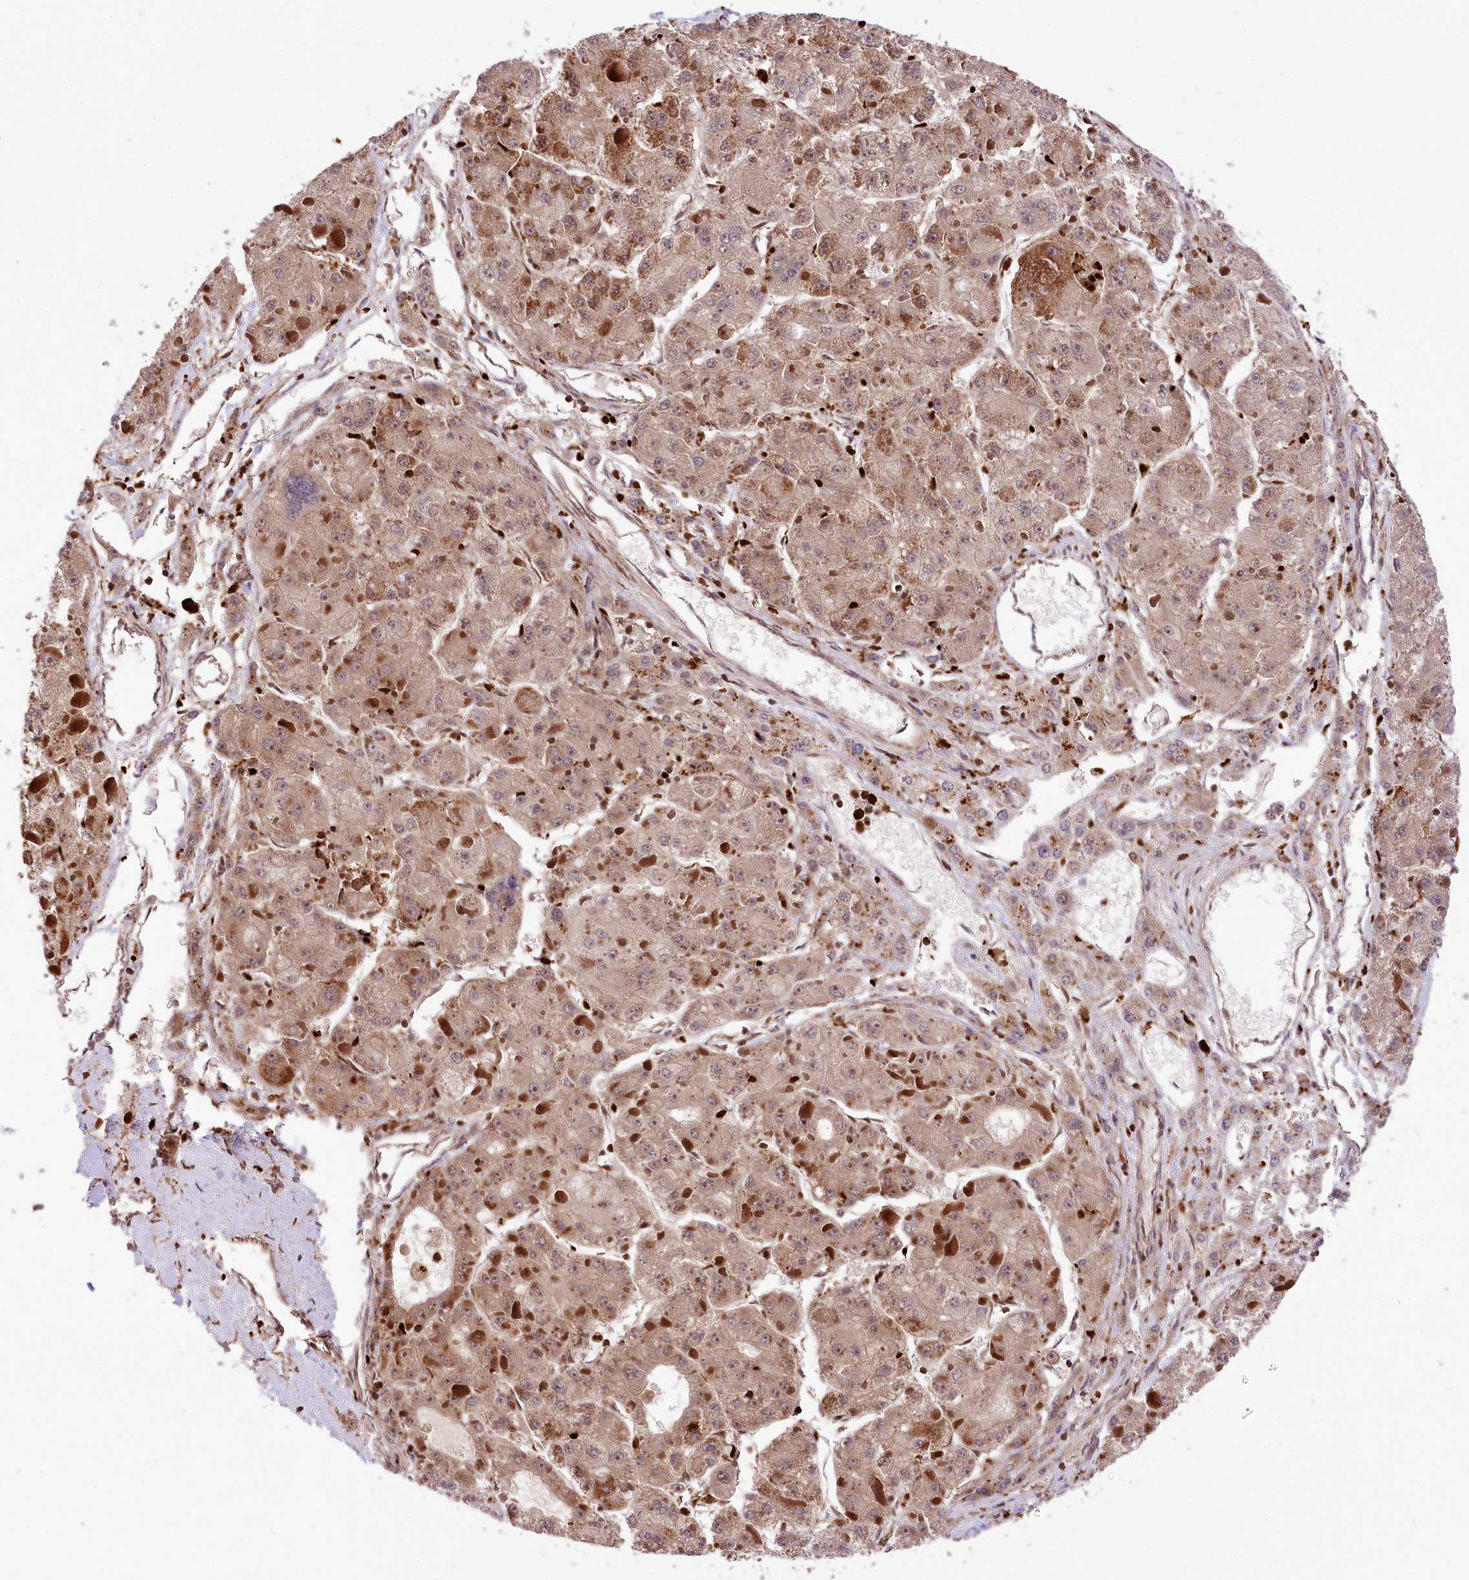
{"staining": {"intensity": "moderate", "quantity": ">75%", "location": "cytoplasmic/membranous"}, "tissue": "liver cancer", "cell_type": "Tumor cells", "image_type": "cancer", "snomed": [{"axis": "morphology", "description": "Carcinoma, Hepatocellular, NOS"}, {"axis": "topography", "description": "Liver"}], "caption": "Protein expression analysis of human liver cancer reveals moderate cytoplasmic/membranous positivity in approximately >75% of tumor cells. The staining is performed using DAB brown chromogen to label protein expression. The nuclei are counter-stained blue using hematoxylin.", "gene": "FIGN", "patient": {"sex": "female", "age": 73}}